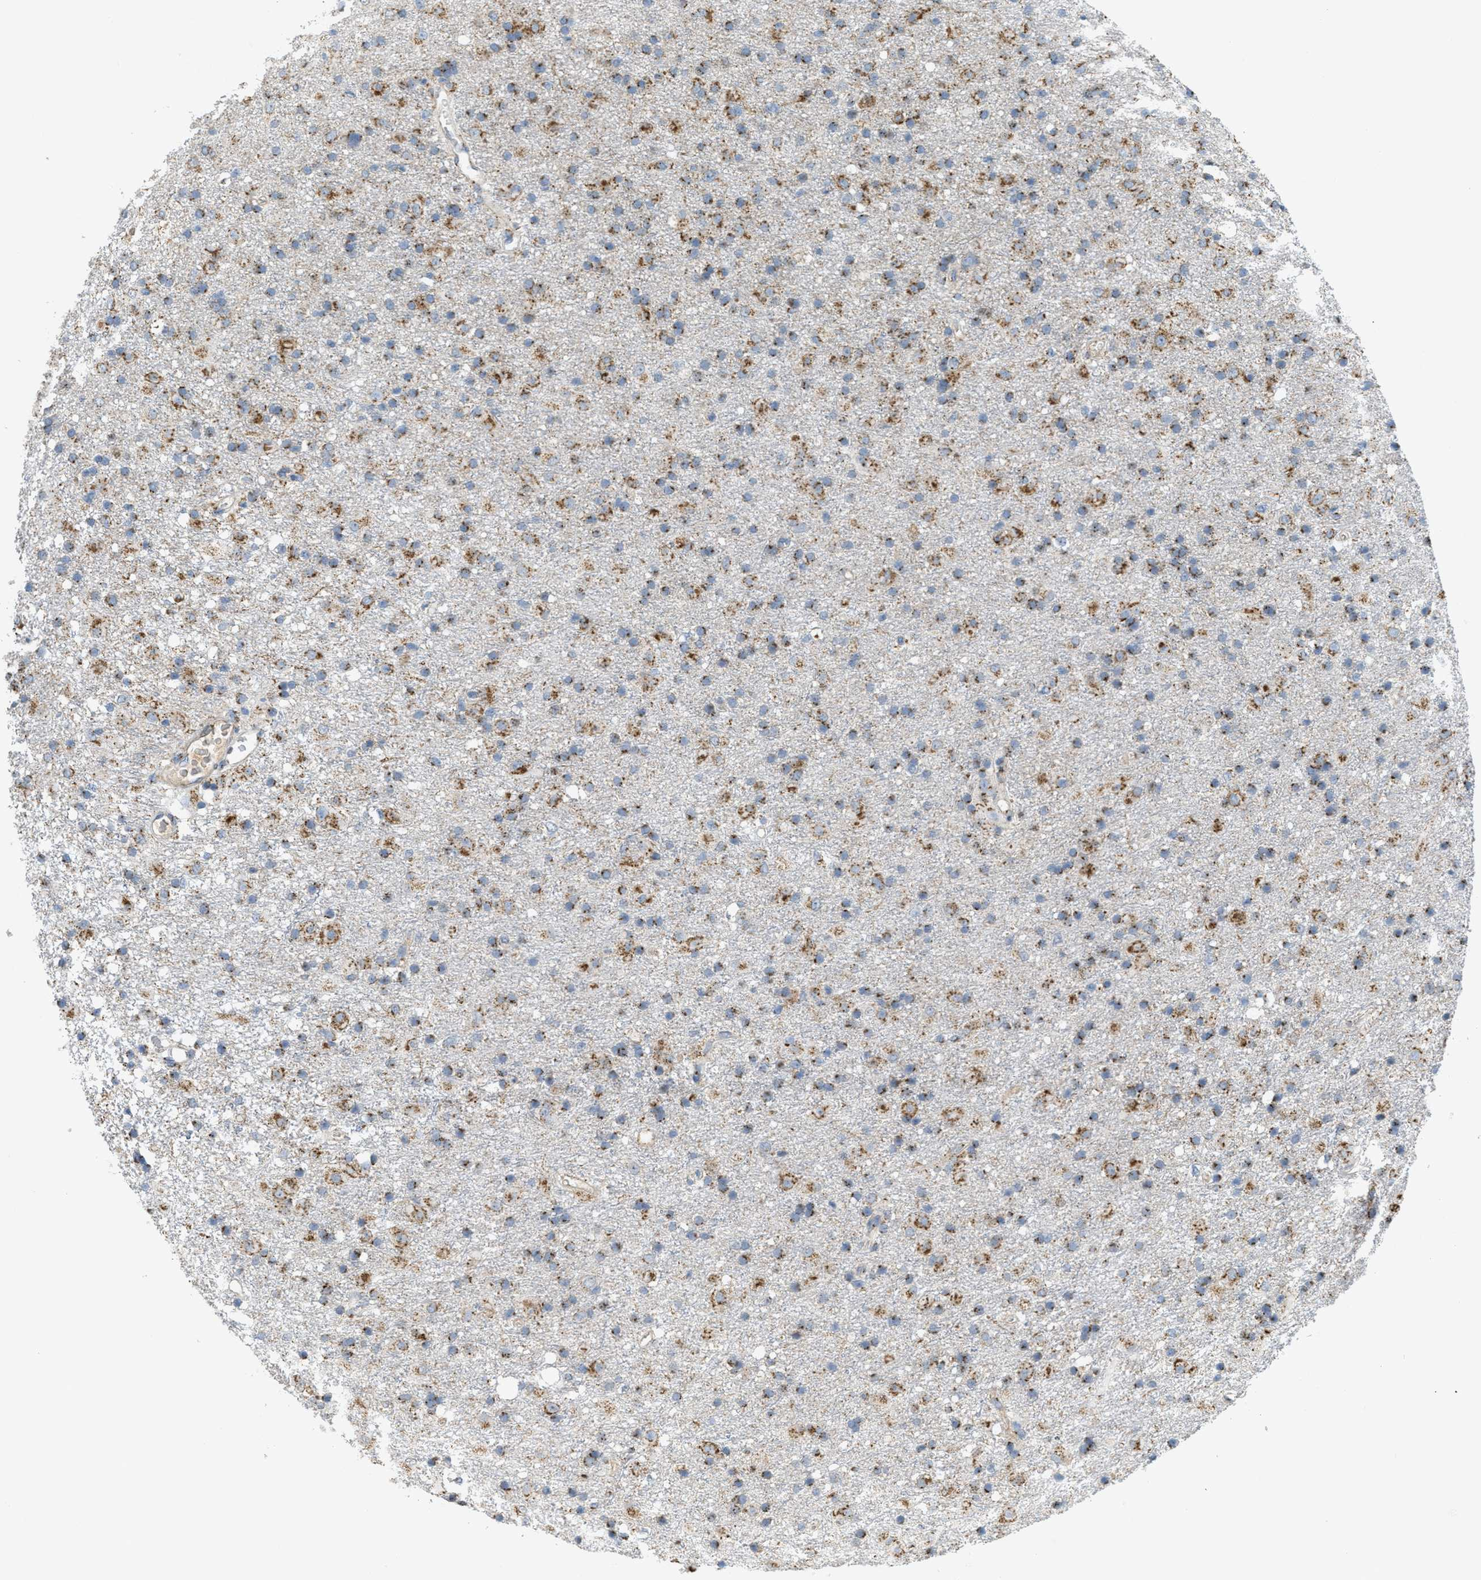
{"staining": {"intensity": "moderate", "quantity": ">75%", "location": "cytoplasmic/membranous"}, "tissue": "glioma", "cell_type": "Tumor cells", "image_type": "cancer", "snomed": [{"axis": "morphology", "description": "Glioma, malignant, Low grade"}, {"axis": "topography", "description": "Brain"}], "caption": "Human malignant glioma (low-grade) stained with a protein marker demonstrates moderate staining in tumor cells.", "gene": "ZFPL1", "patient": {"sex": "male", "age": 65}}